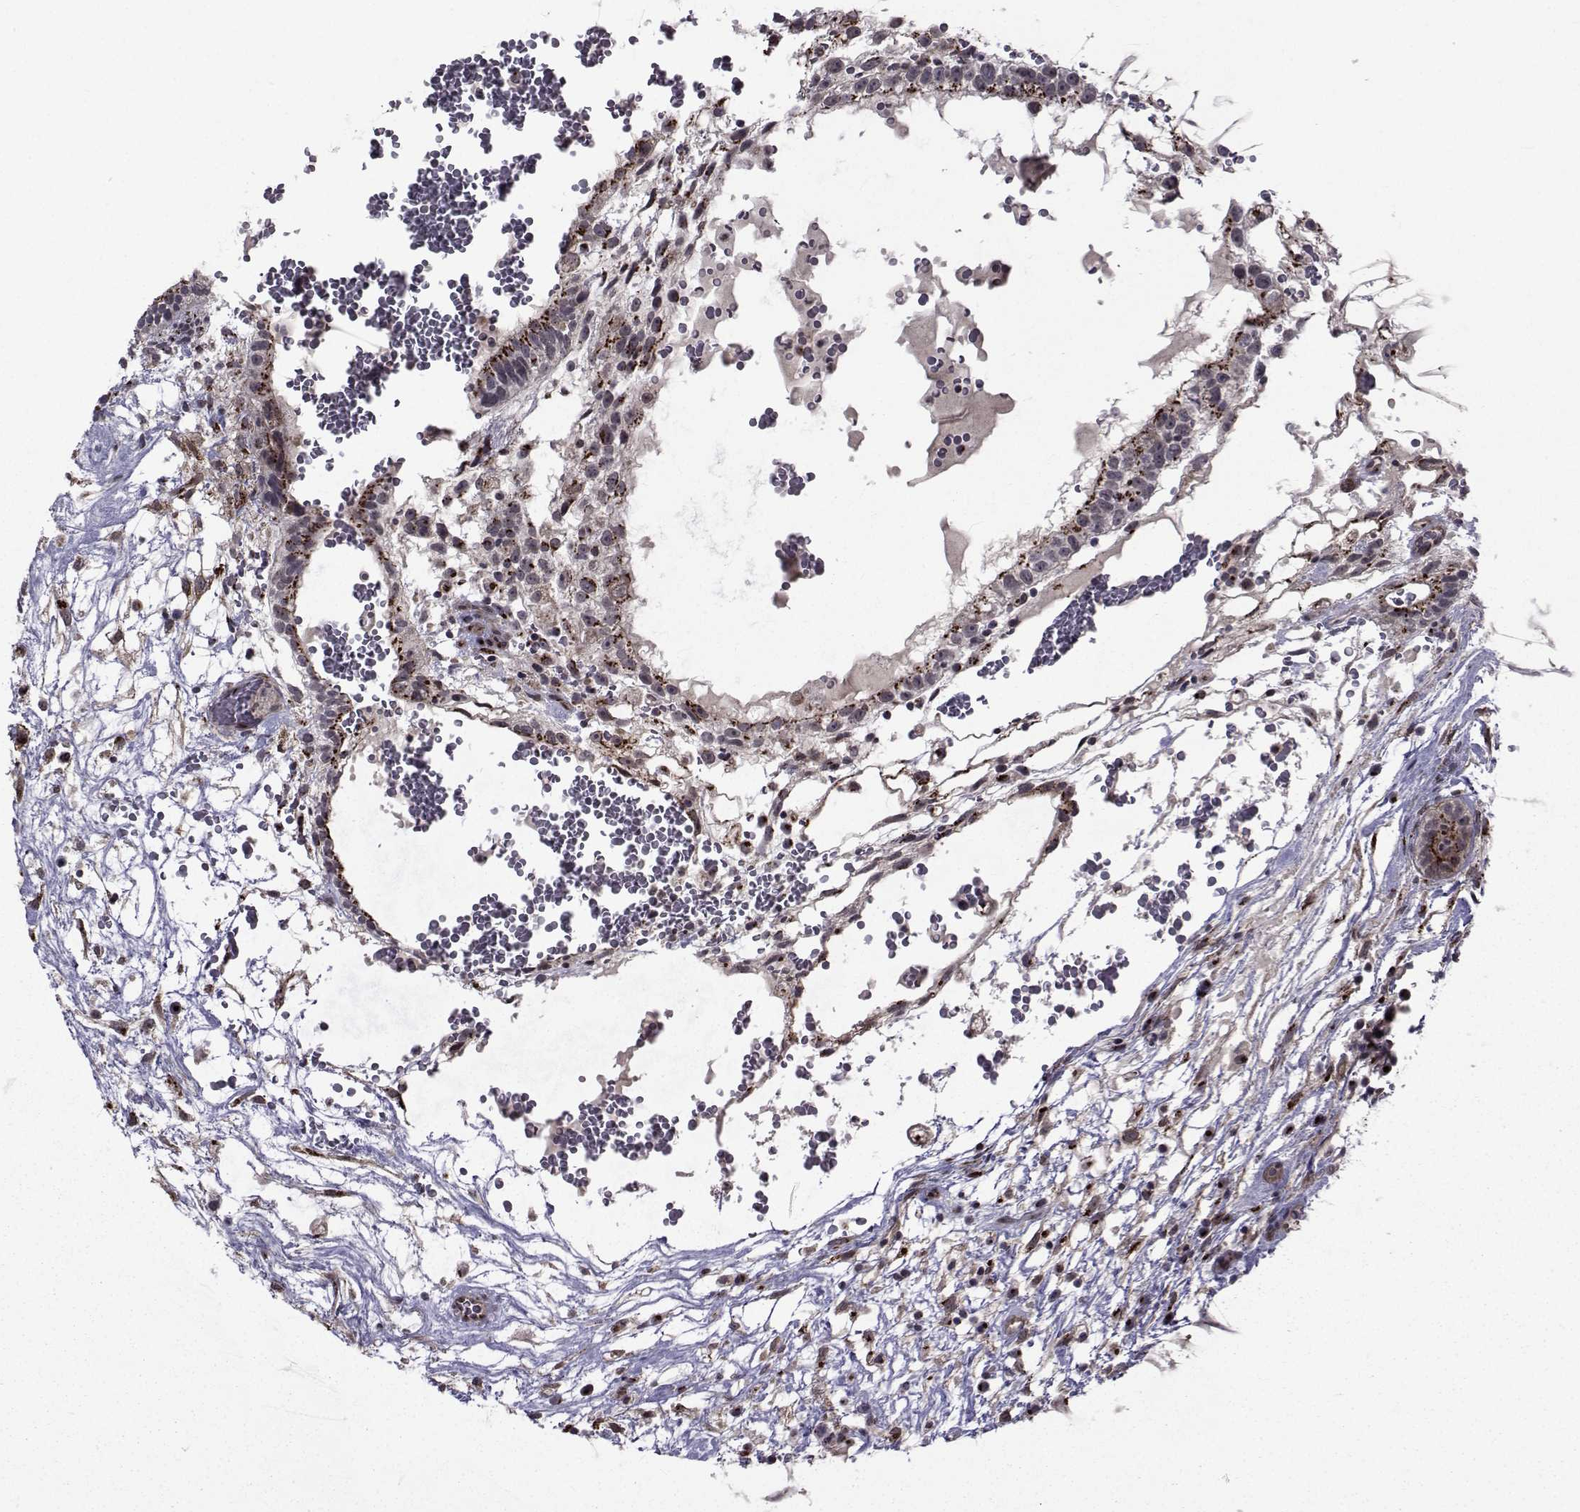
{"staining": {"intensity": "strong", "quantity": "25%-75%", "location": "cytoplasmic/membranous"}, "tissue": "testis cancer", "cell_type": "Tumor cells", "image_type": "cancer", "snomed": [{"axis": "morphology", "description": "Normal tissue, NOS"}, {"axis": "morphology", "description": "Carcinoma, Embryonal, NOS"}, {"axis": "topography", "description": "Testis"}], "caption": "Testis cancer (embryonal carcinoma) was stained to show a protein in brown. There is high levels of strong cytoplasmic/membranous expression in about 25%-75% of tumor cells.", "gene": "ATP6V1C2", "patient": {"sex": "male", "age": 32}}